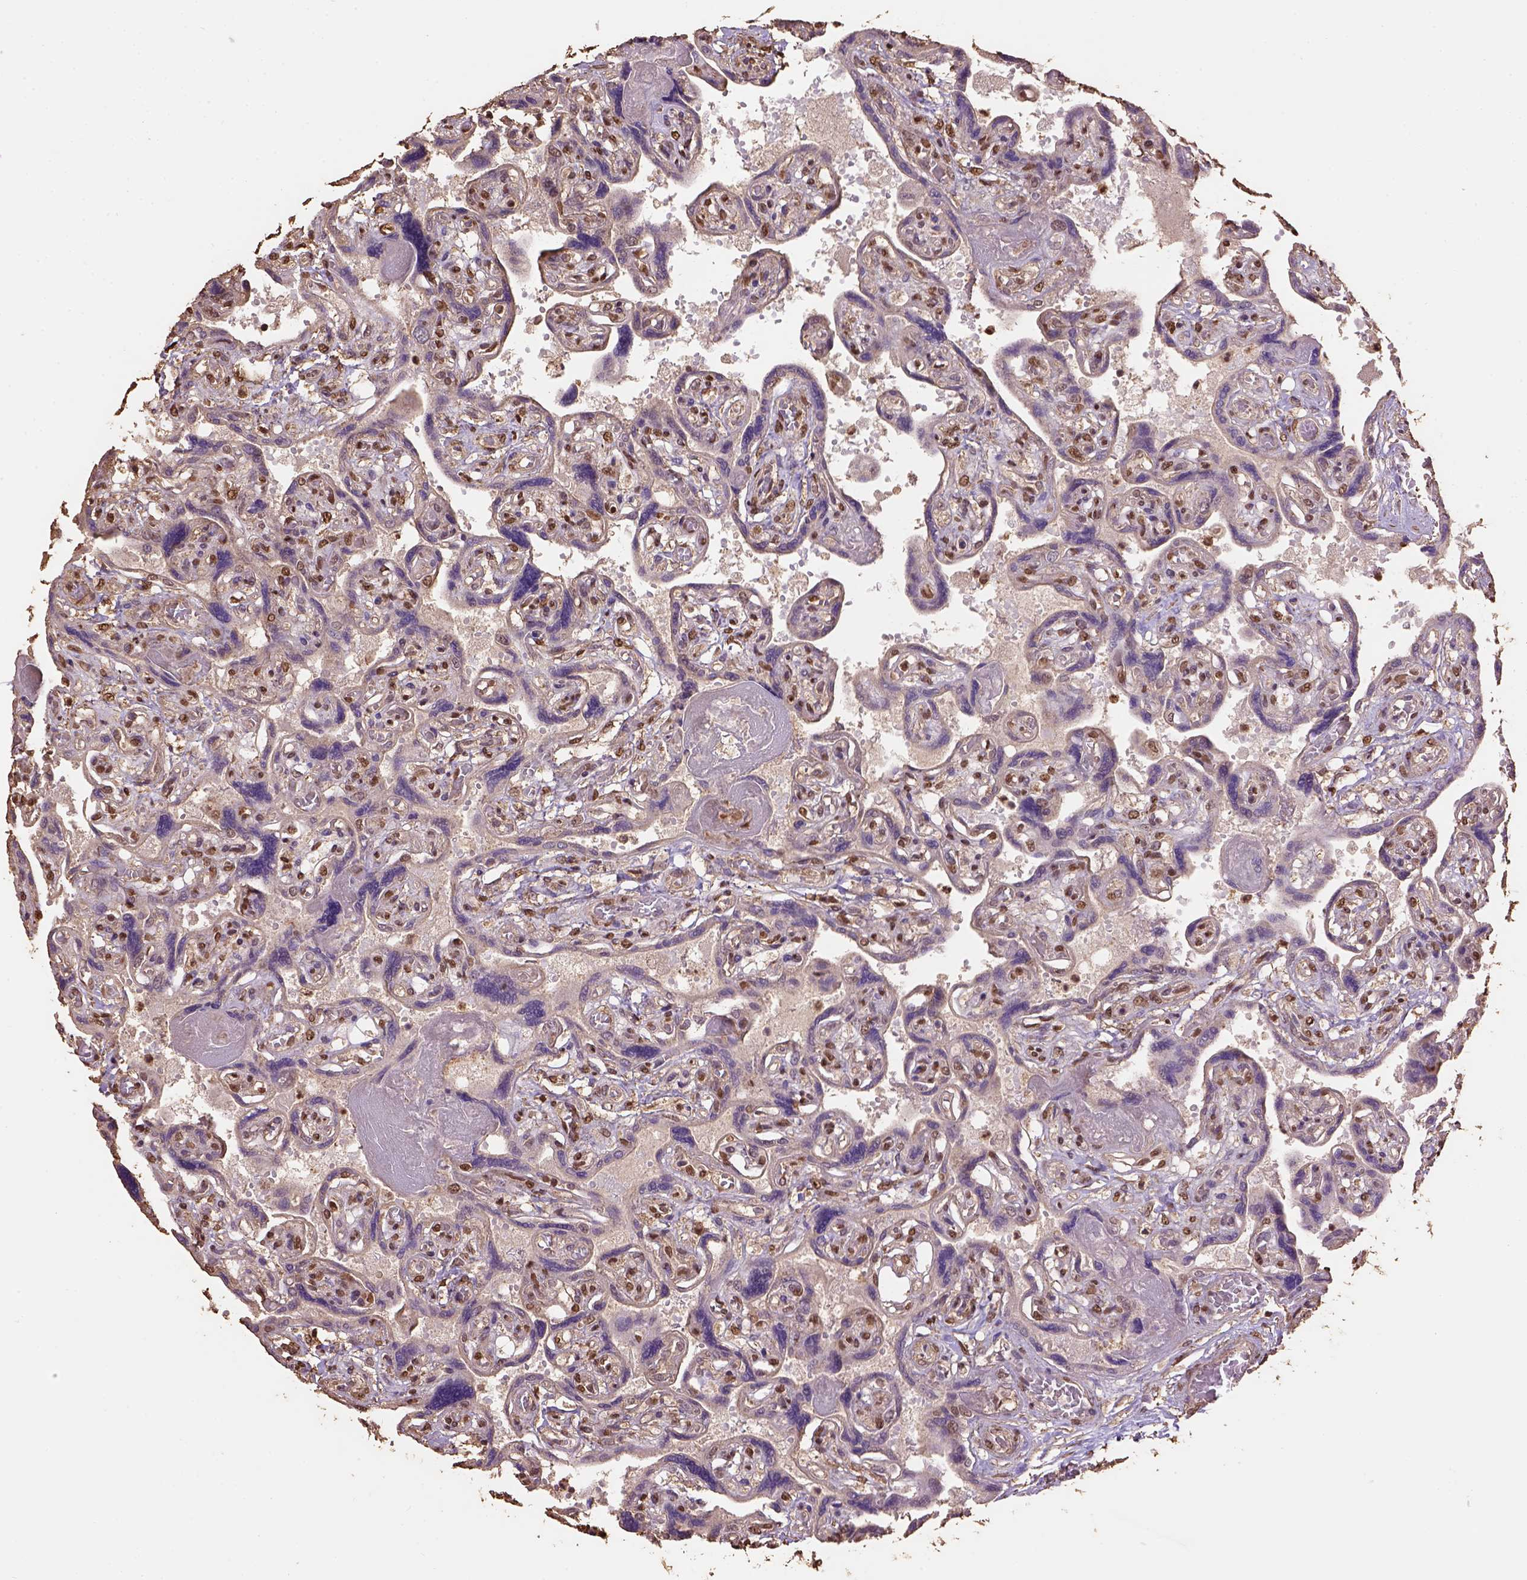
{"staining": {"intensity": "moderate", "quantity": ">75%", "location": "nuclear"}, "tissue": "placenta", "cell_type": "Decidual cells", "image_type": "normal", "snomed": [{"axis": "morphology", "description": "Normal tissue, NOS"}, {"axis": "topography", "description": "Placenta"}], "caption": "Benign placenta demonstrates moderate nuclear staining in about >75% of decidual cells, visualized by immunohistochemistry. The staining was performed using DAB to visualize the protein expression in brown, while the nuclei were stained in blue with hematoxylin (Magnification: 20x).", "gene": "CSTF2T", "patient": {"sex": "female", "age": 32}}